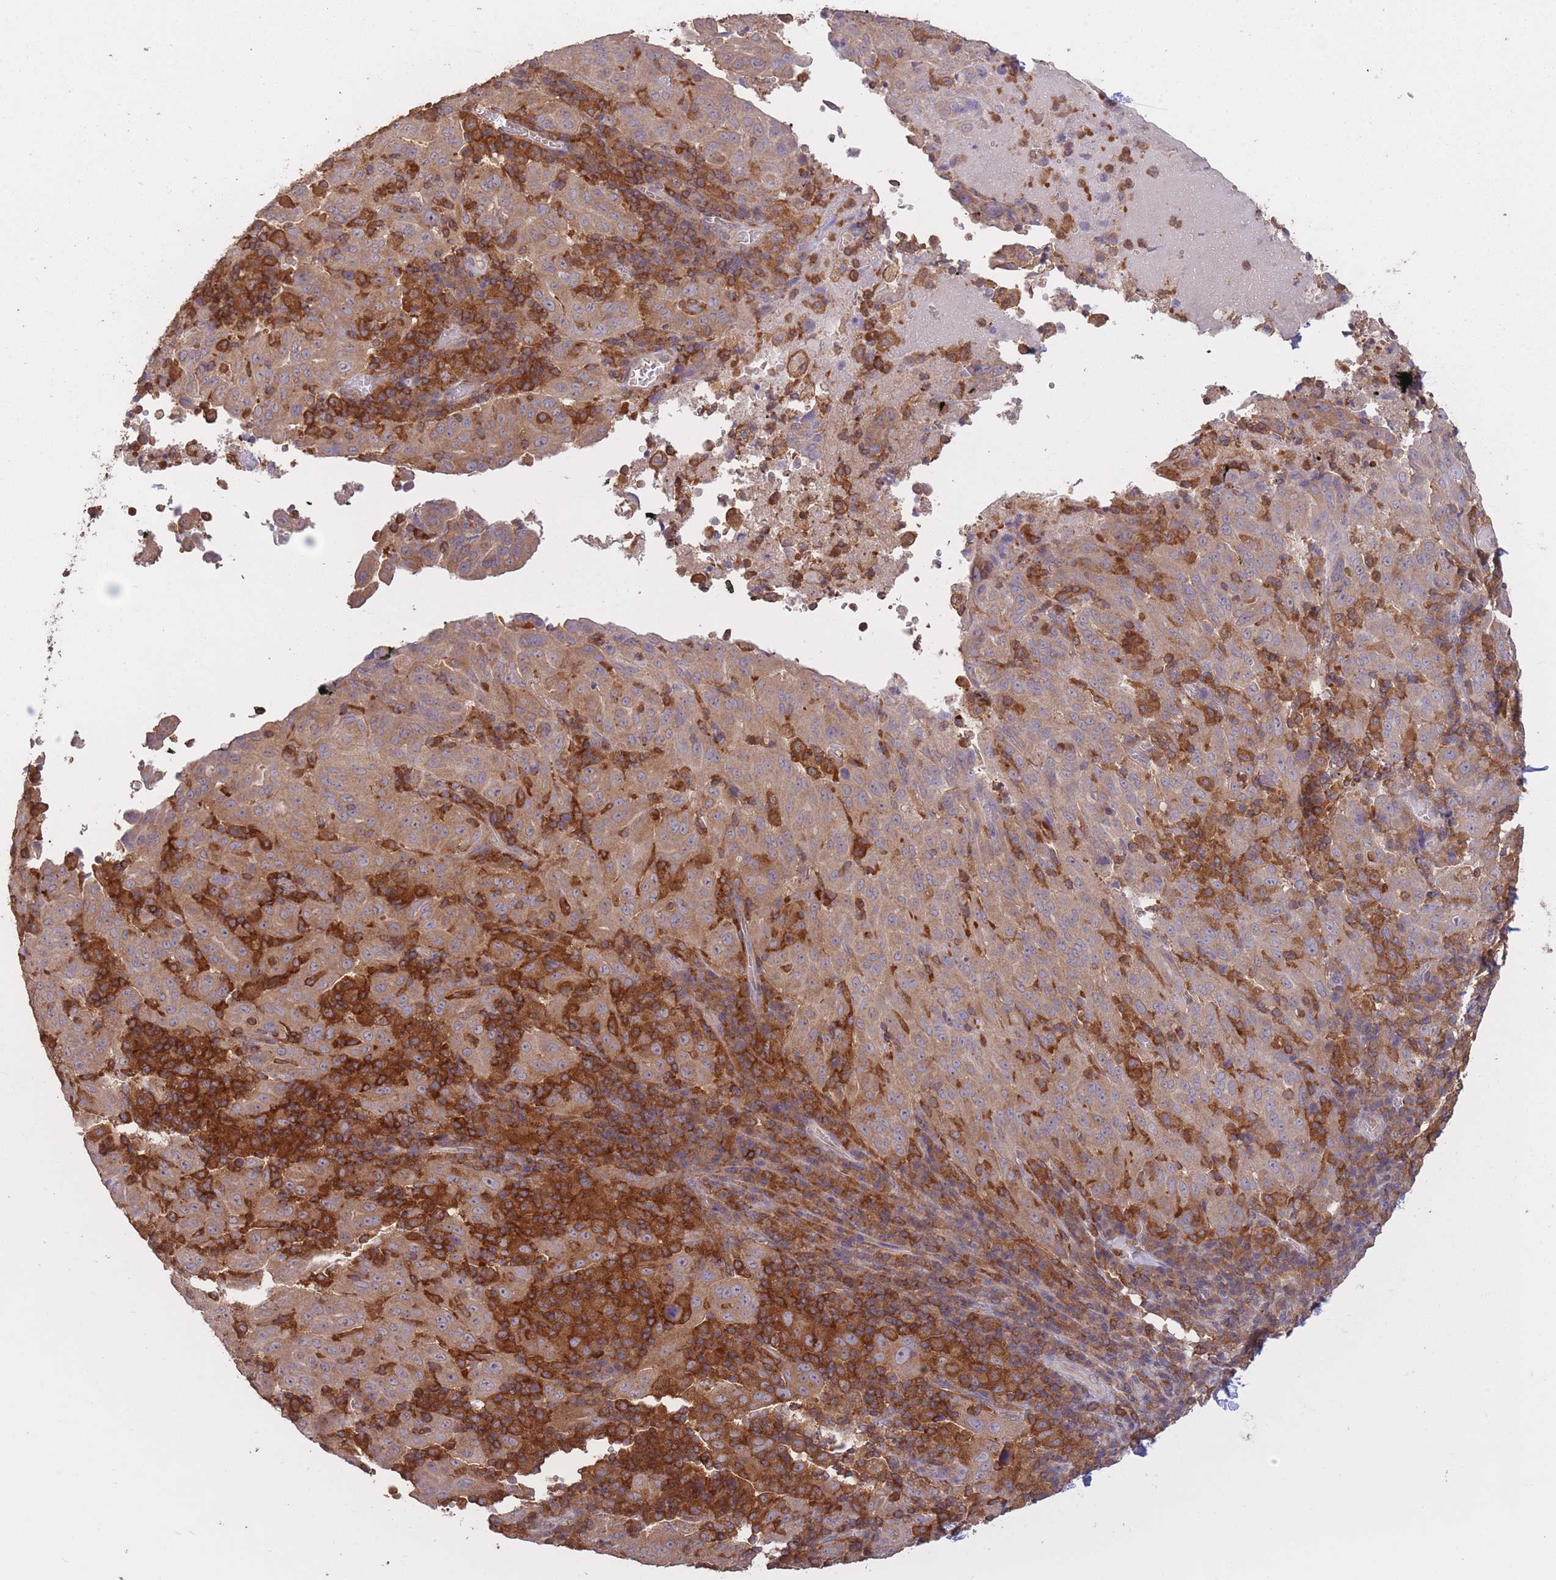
{"staining": {"intensity": "moderate", "quantity": ">75%", "location": "cytoplasmic/membranous"}, "tissue": "pancreatic cancer", "cell_type": "Tumor cells", "image_type": "cancer", "snomed": [{"axis": "morphology", "description": "Adenocarcinoma, NOS"}, {"axis": "topography", "description": "Pancreas"}], "caption": "Protein staining of pancreatic adenocarcinoma tissue reveals moderate cytoplasmic/membranous staining in approximately >75% of tumor cells. Using DAB (brown) and hematoxylin (blue) stains, captured at high magnification using brightfield microscopy.", "gene": "GMIP", "patient": {"sex": "male", "age": 63}}